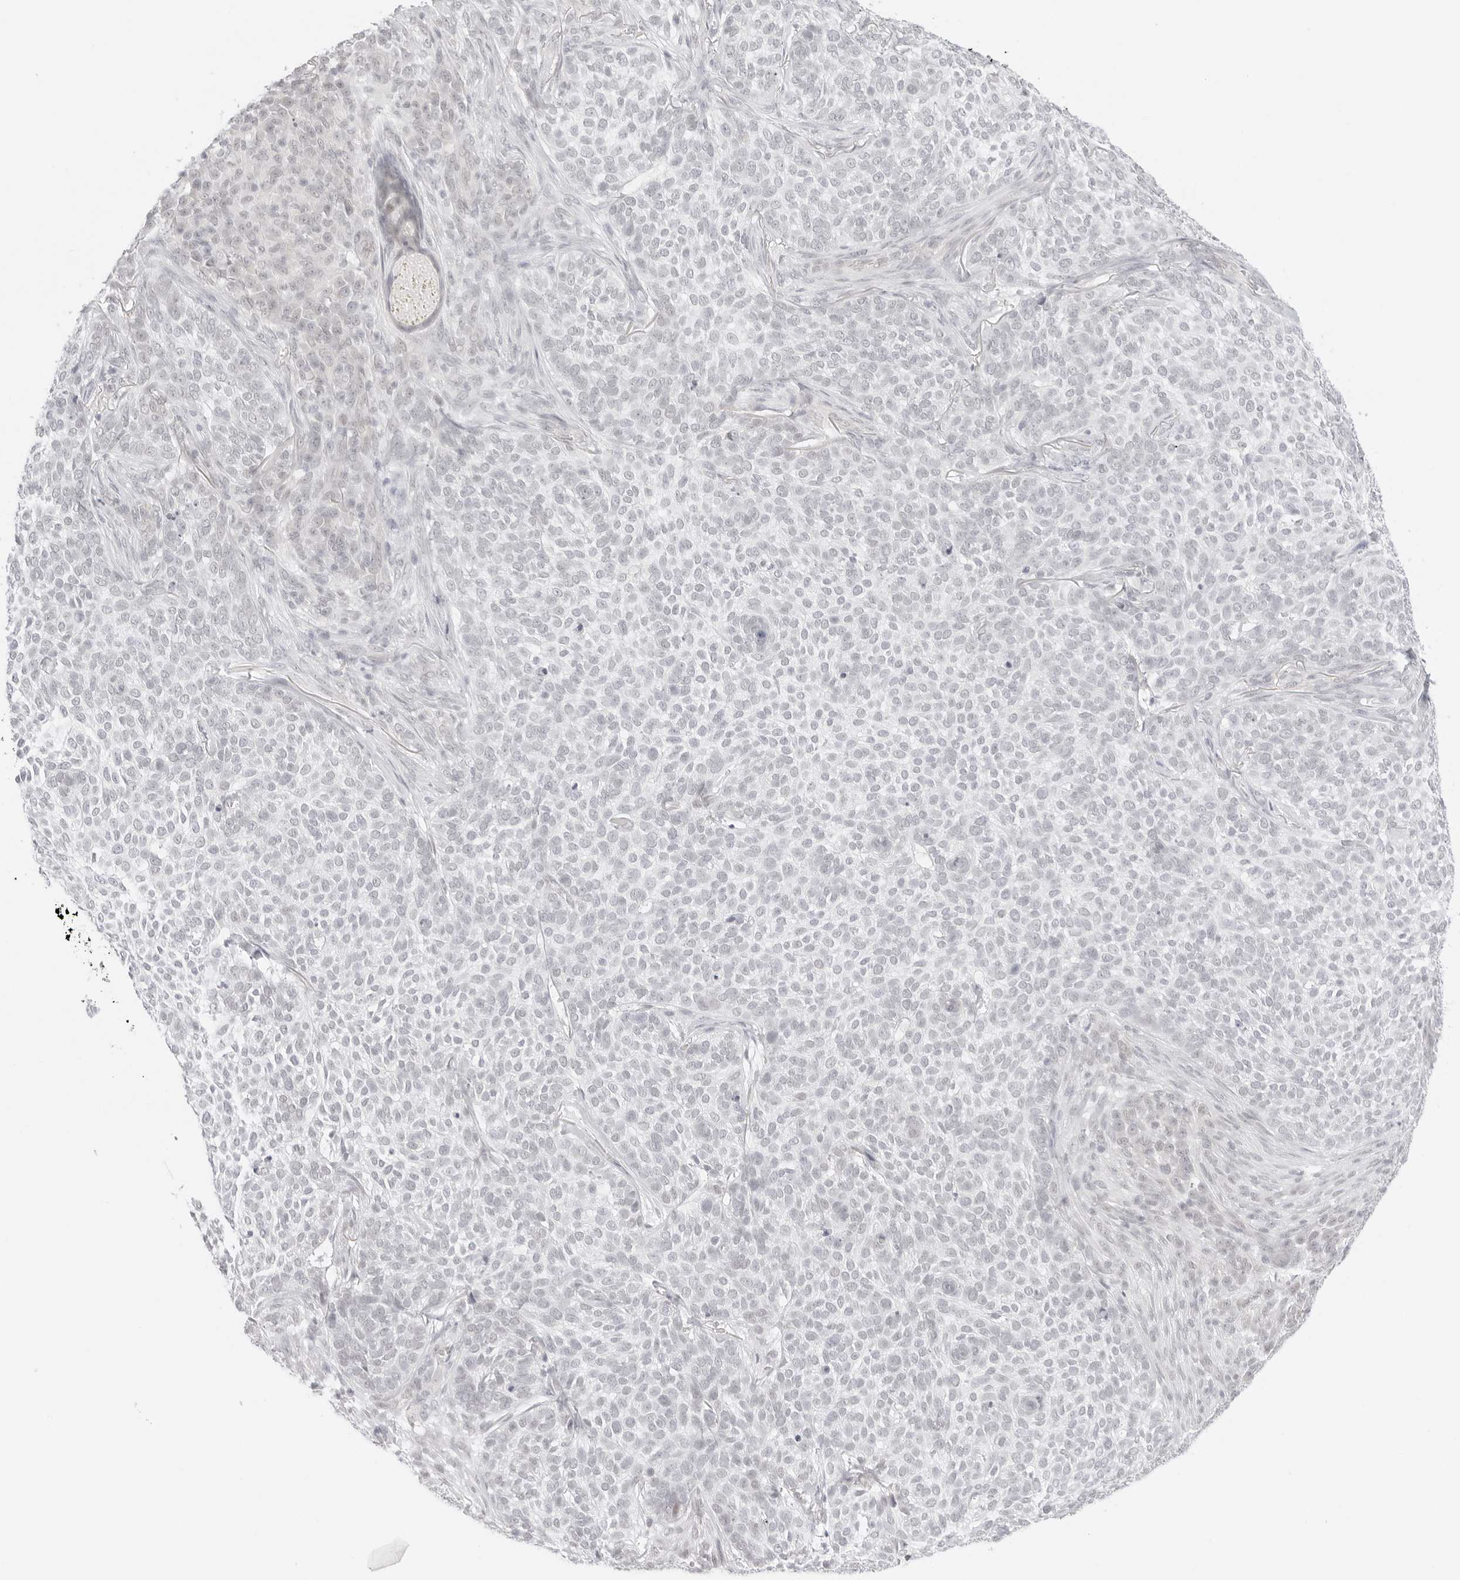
{"staining": {"intensity": "negative", "quantity": "none", "location": "none"}, "tissue": "skin cancer", "cell_type": "Tumor cells", "image_type": "cancer", "snomed": [{"axis": "morphology", "description": "Basal cell carcinoma"}, {"axis": "topography", "description": "Skin"}], "caption": "Immunohistochemical staining of skin basal cell carcinoma exhibits no significant positivity in tumor cells.", "gene": "MED18", "patient": {"sex": "female", "age": 64}}